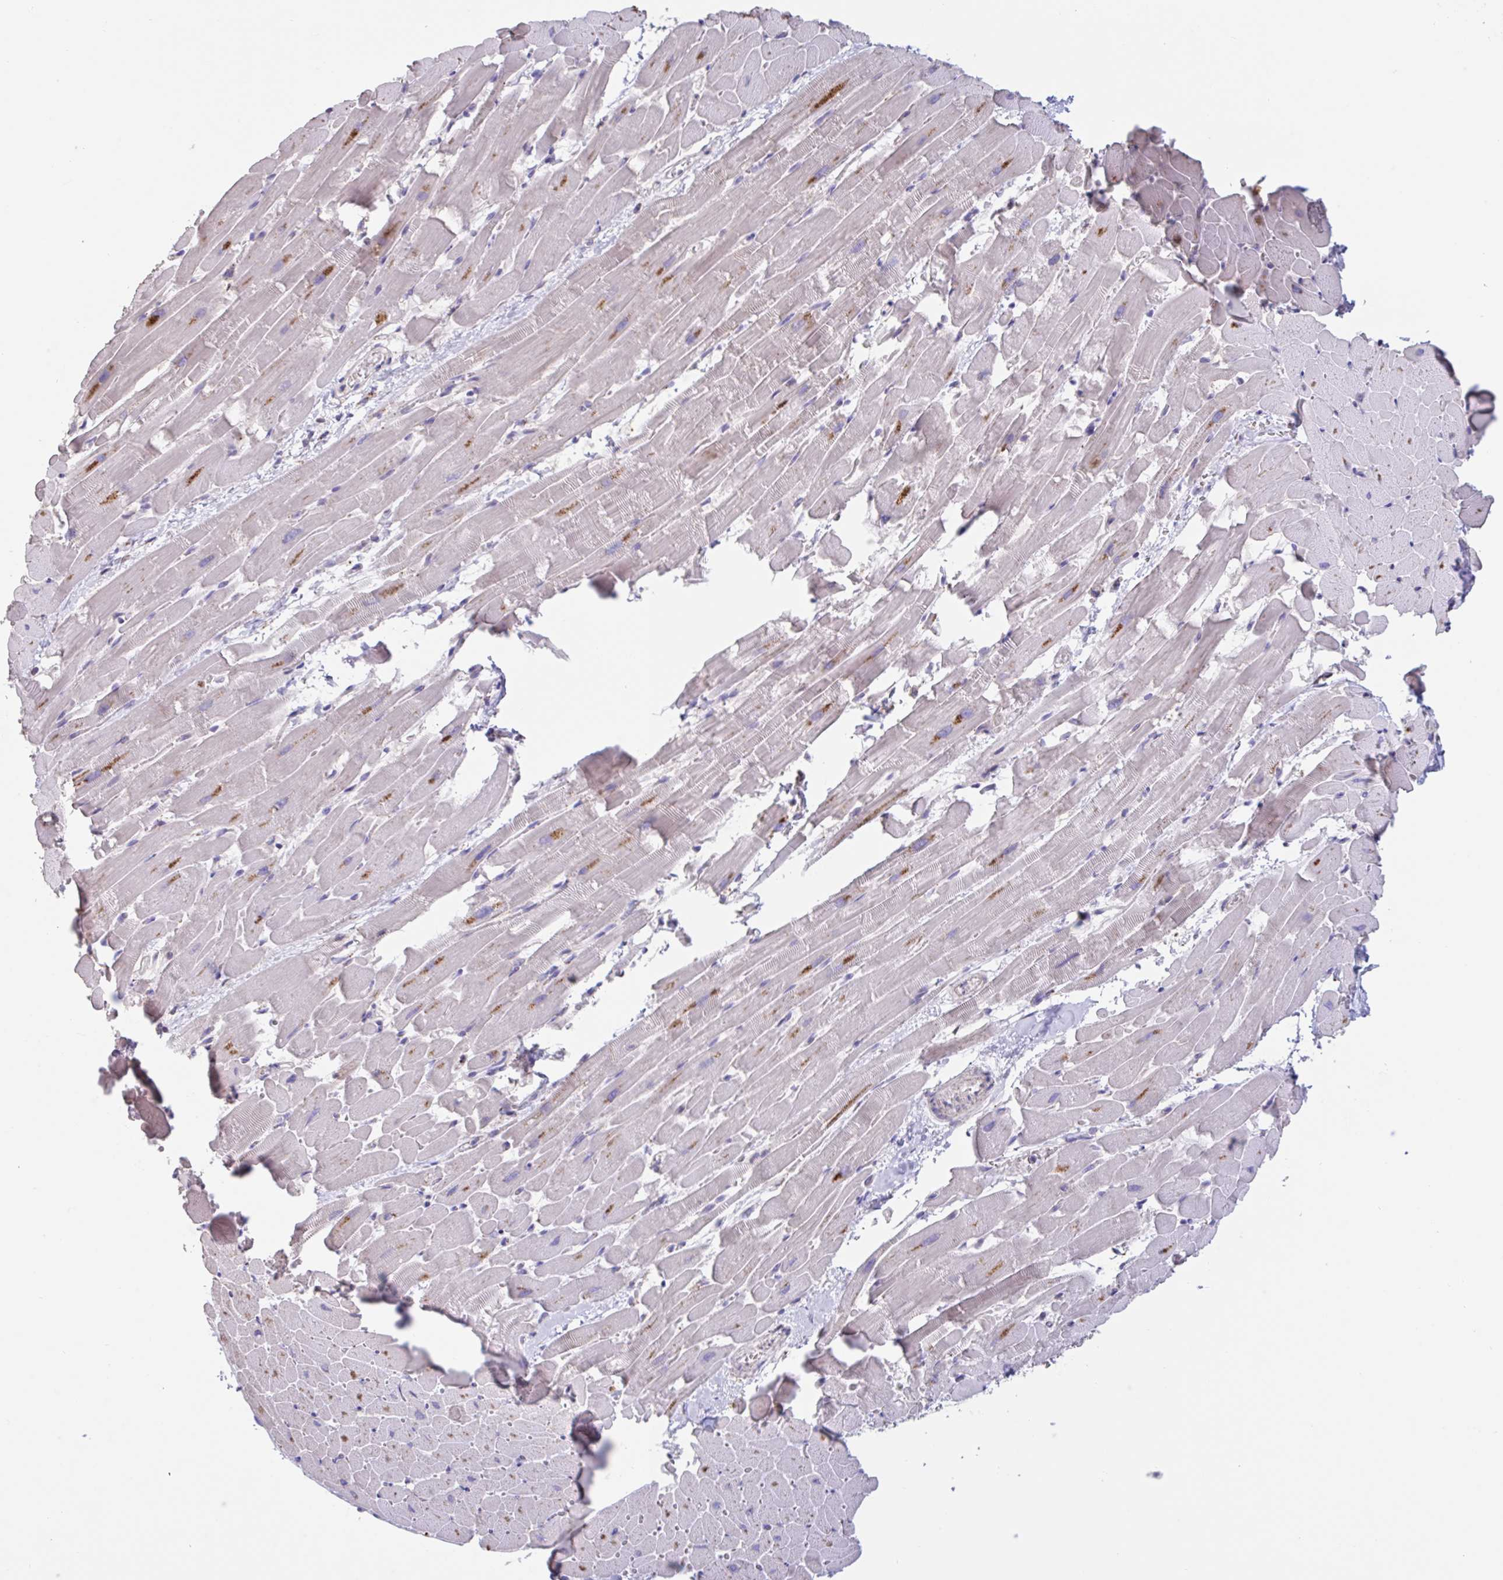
{"staining": {"intensity": "moderate", "quantity": "<25%", "location": "cytoplasmic/membranous"}, "tissue": "heart muscle", "cell_type": "Cardiomyocytes", "image_type": "normal", "snomed": [{"axis": "morphology", "description": "Normal tissue, NOS"}, {"axis": "topography", "description": "Heart"}], "caption": "An IHC image of normal tissue is shown. Protein staining in brown labels moderate cytoplasmic/membranous positivity in heart muscle within cardiomyocytes. (Brightfield microscopy of DAB IHC at high magnification).", "gene": "CHMP5", "patient": {"sex": "male", "age": 37}}